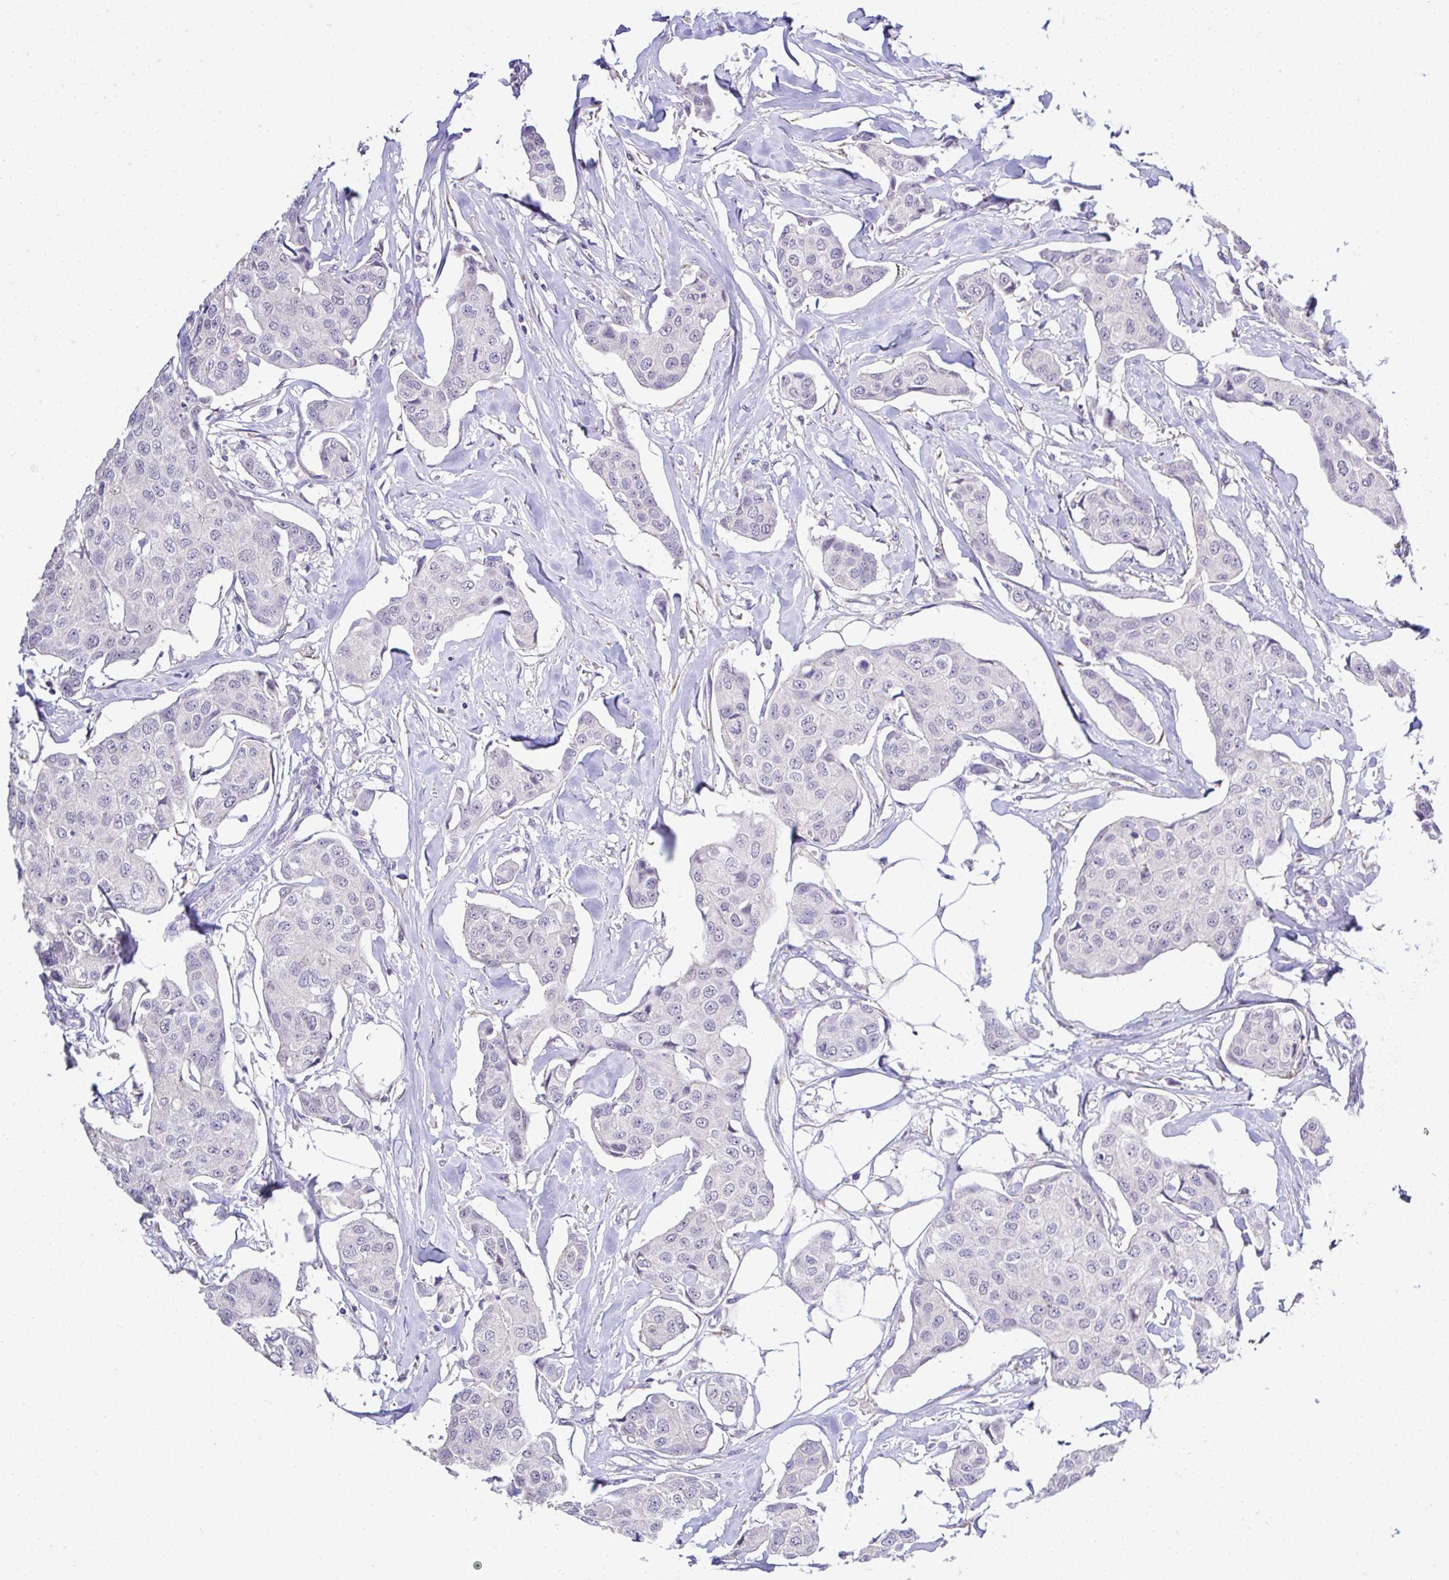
{"staining": {"intensity": "negative", "quantity": "none", "location": "none"}, "tissue": "breast cancer", "cell_type": "Tumor cells", "image_type": "cancer", "snomed": [{"axis": "morphology", "description": "Duct carcinoma"}, {"axis": "topography", "description": "Breast"}, {"axis": "topography", "description": "Lymph node"}], "caption": "Tumor cells show no significant positivity in breast intraductal carcinoma. (Stains: DAB (3,3'-diaminobenzidine) IHC with hematoxylin counter stain, Microscopy: brightfield microscopy at high magnification).", "gene": "CTU1", "patient": {"sex": "female", "age": 80}}